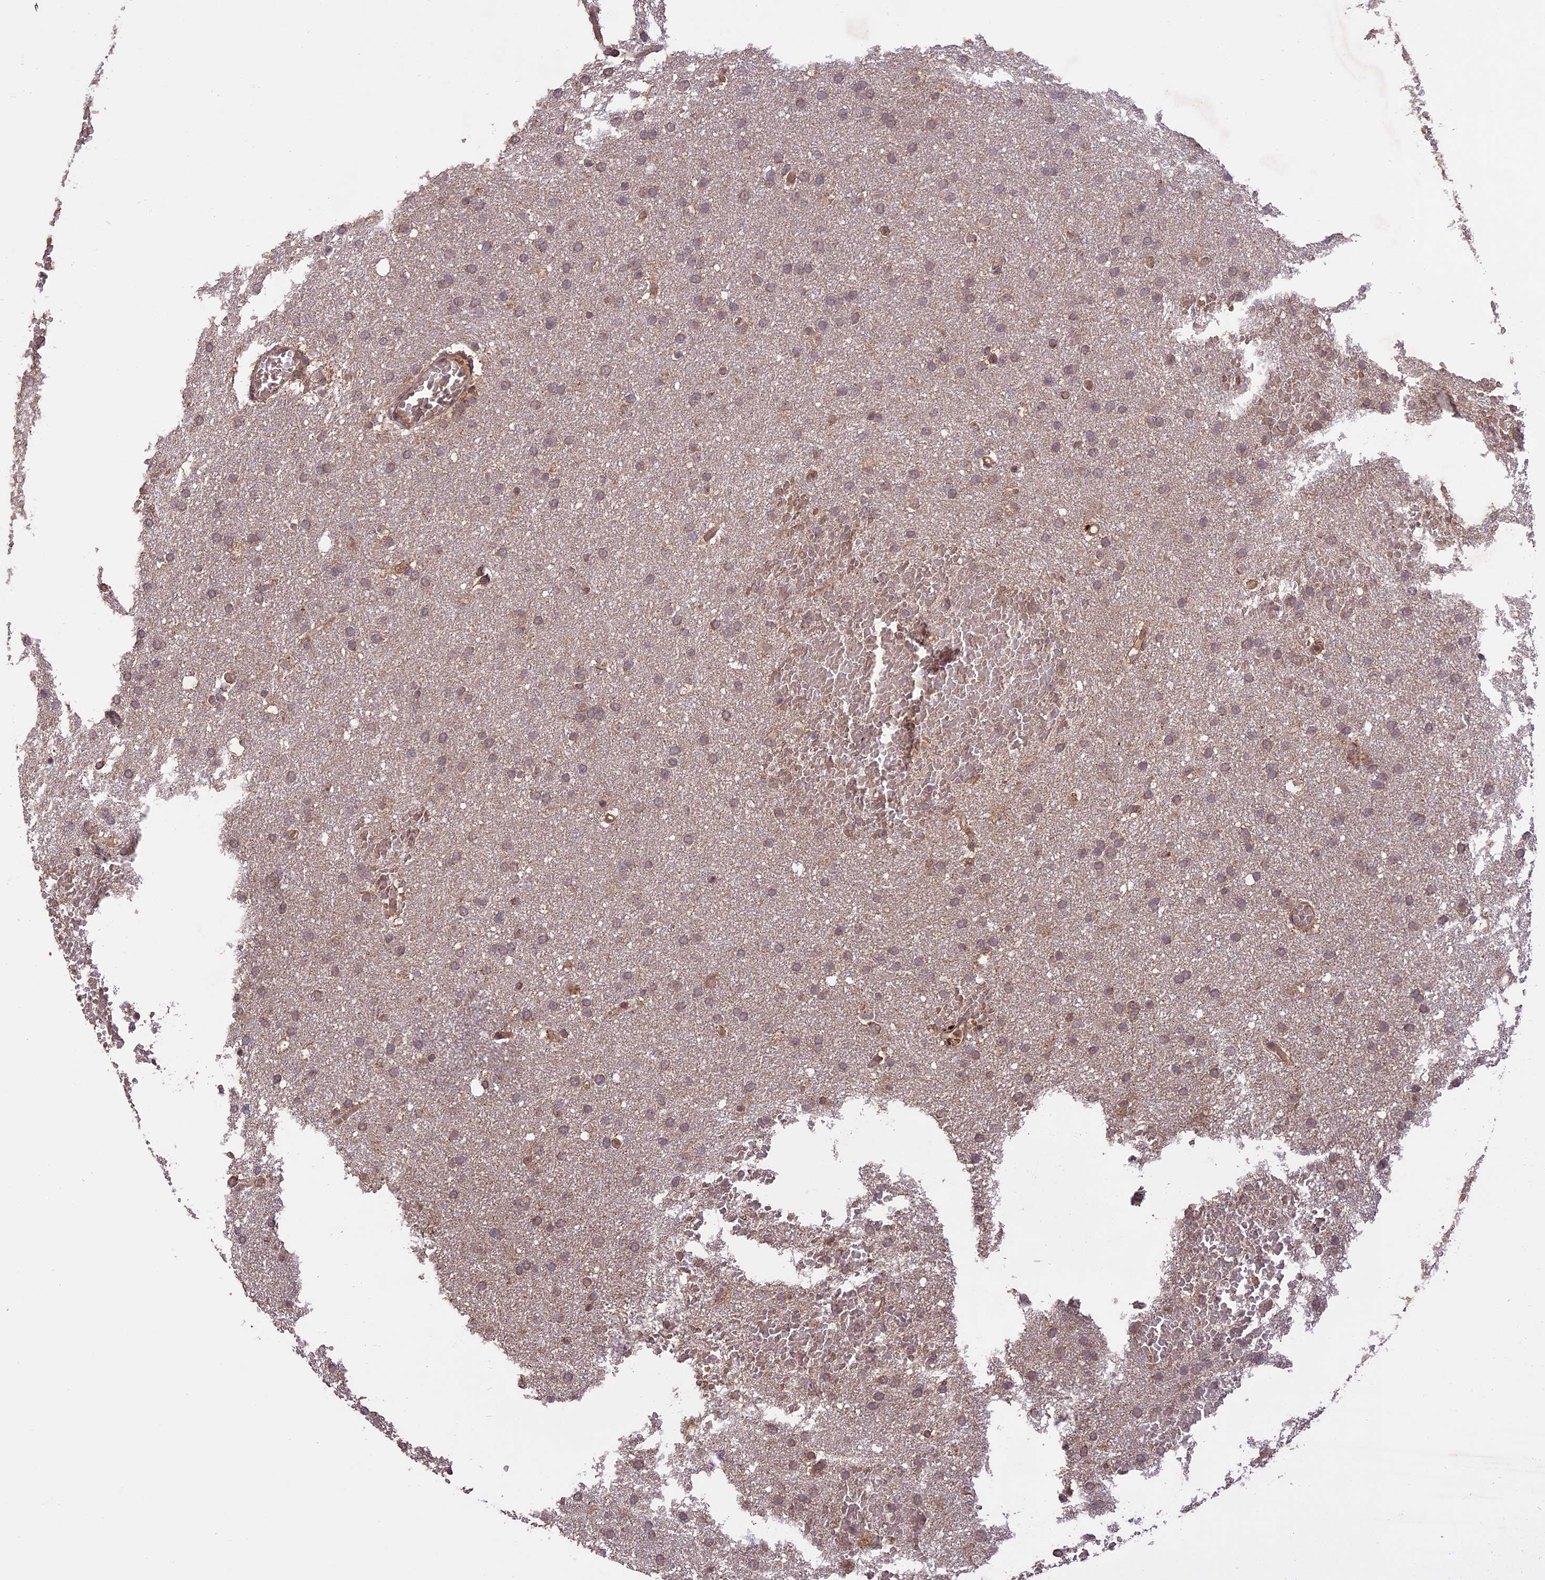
{"staining": {"intensity": "weak", "quantity": "25%-75%", "location": "cytoplasmic/membranous"}, "tissue": "glioma", "cell_type": "Tumor cells", "image_type": "cancer", "snomed": [{"axis": "morphology", "description": "Glioma, malignant, High grade"}, {"axis": "topography", "description": "Cerebral cortex"}], "caption": "Human high-grade glioma (malignant) stained with a protein marker shows weak staining in tumor cells.", "gene": "TIGD7", "patient": {"sex": "female", "age": 36}}